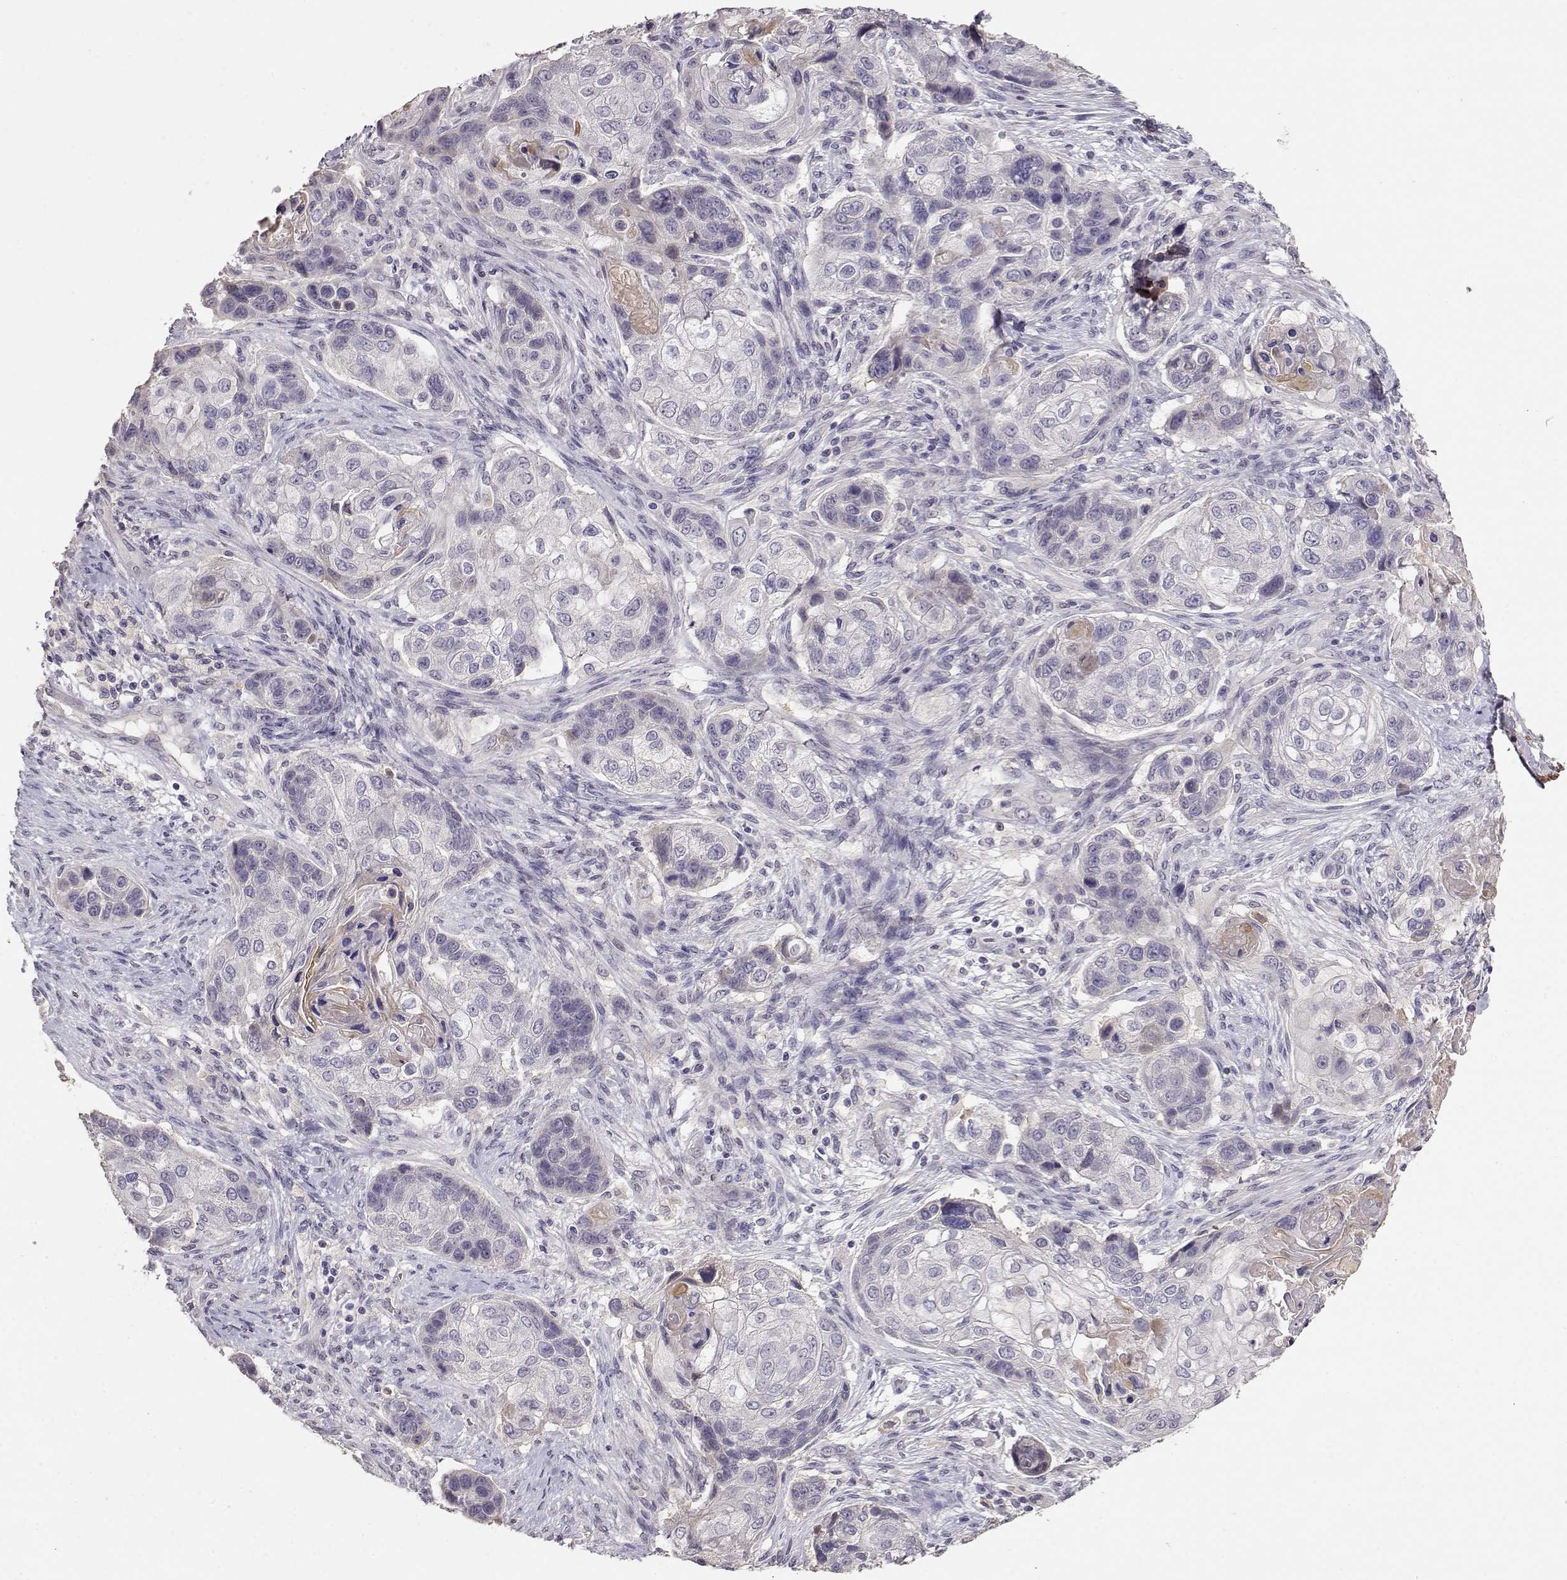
{"staining": {"intensity": "negative", "quantity": "none", "location": "none"}, "tissue": "lung cancer", "cell_type": "Tumor cells", "image_type": "cancer", "snomed": [{"axis": "morphology", "description": "Squamous cell carcinoma, NOS"}, {"axis": "topography", "description": "Lung"}], "caption": "Photomicrograph shows no significant protein expression in tumor cells of lung cancer (squamous cell carcinoma).", "gene": "TACR1", "patient": {"sex": "male", "age": 69}}